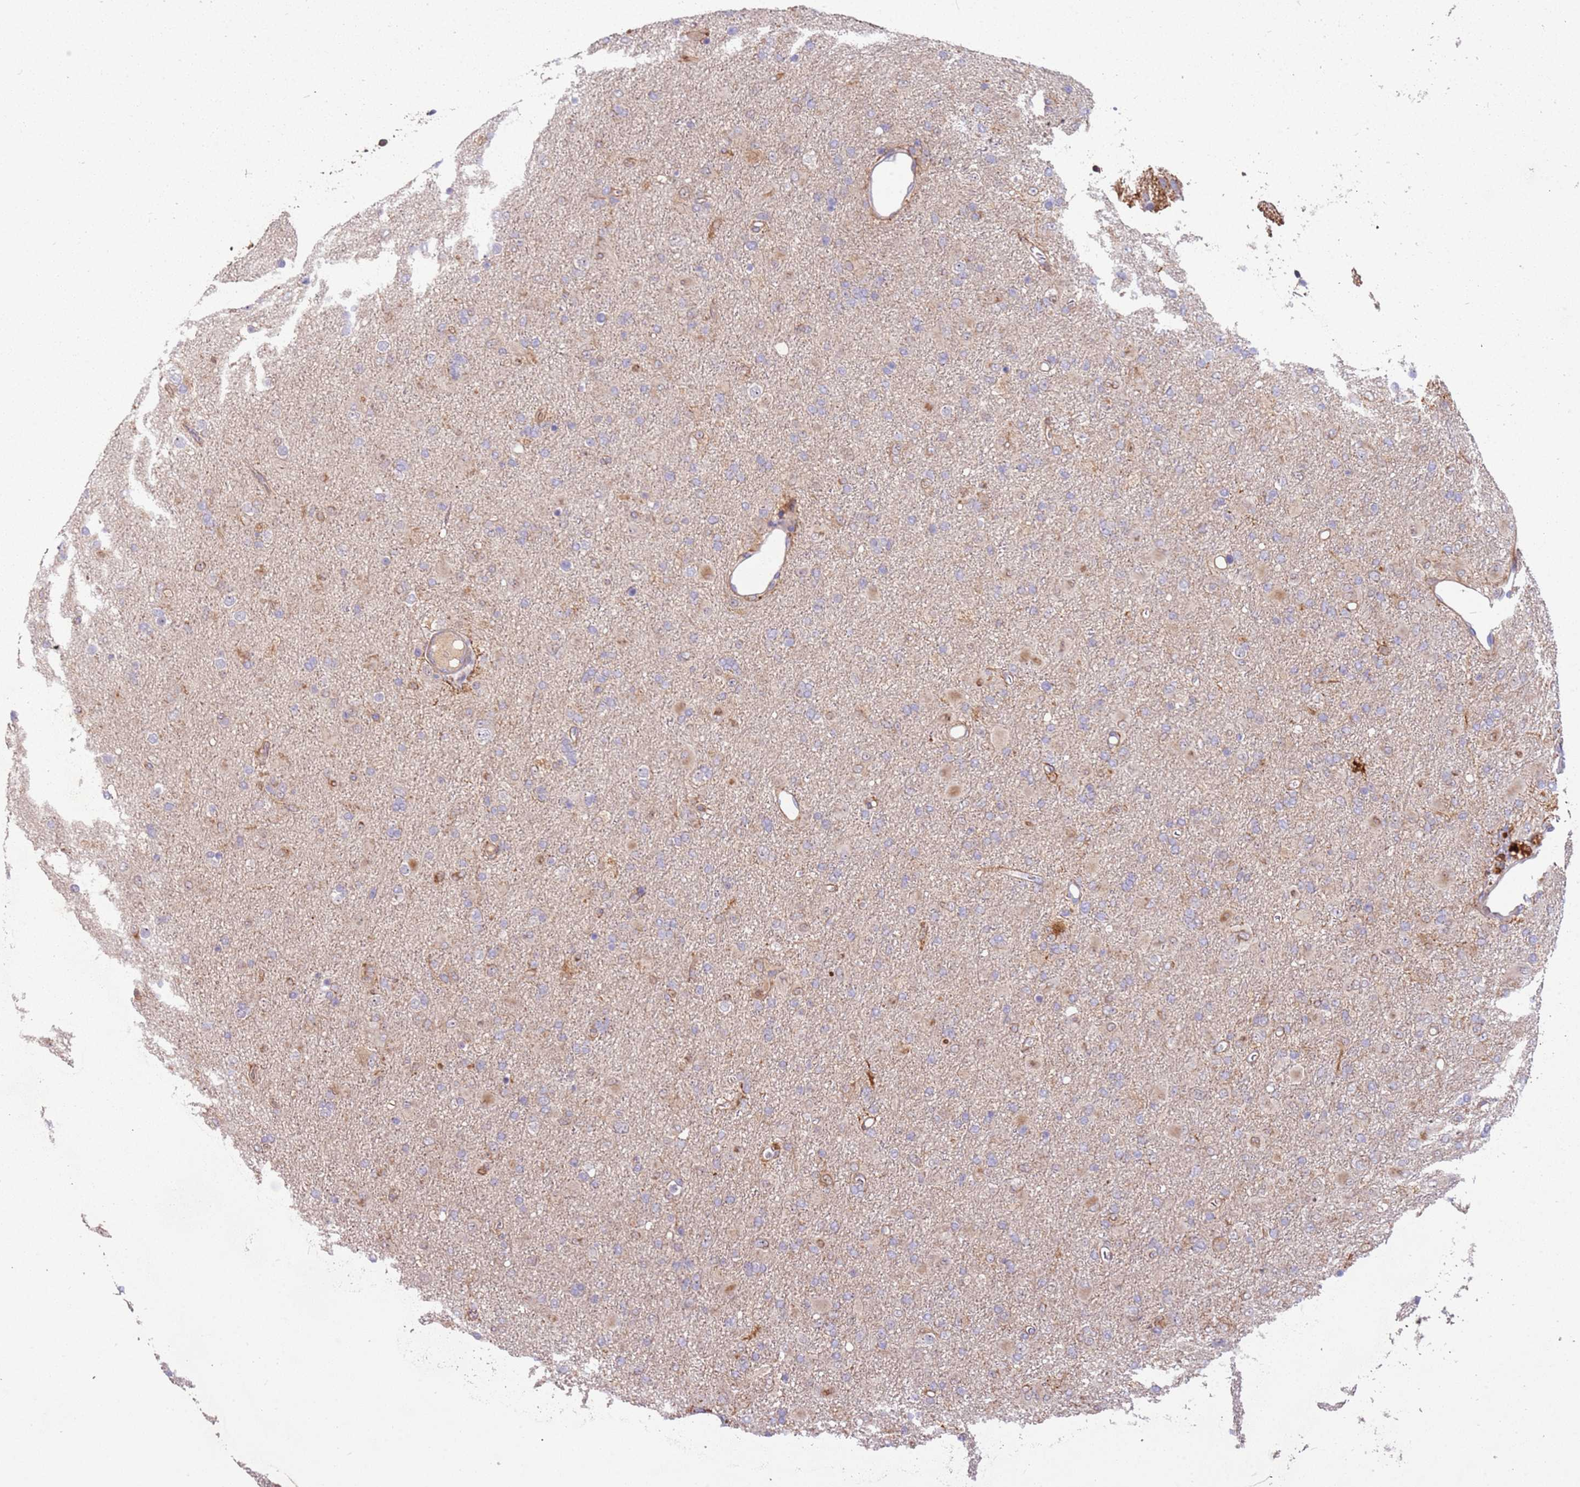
{"staining": {"intensity": "moderate", "quantity": "<25%", "location": "cytoplasmic/membranous"}, "tissue": "glioma", "cell_type": "Tumor cells", "image_type": "cancer", "snomed": [{"axis": "morphology", "description": "Glioma, malignant, Low grade"}, {"axis": "topography", "description": "Brain"}], "caption": "Protein staining of glioma tissue displays moderate cytoplasmic/membranous expression in approximately <25% of tumor cells.", "gene": "TRAPPC6B", "patient": {"sex": "male", "age": 65}}